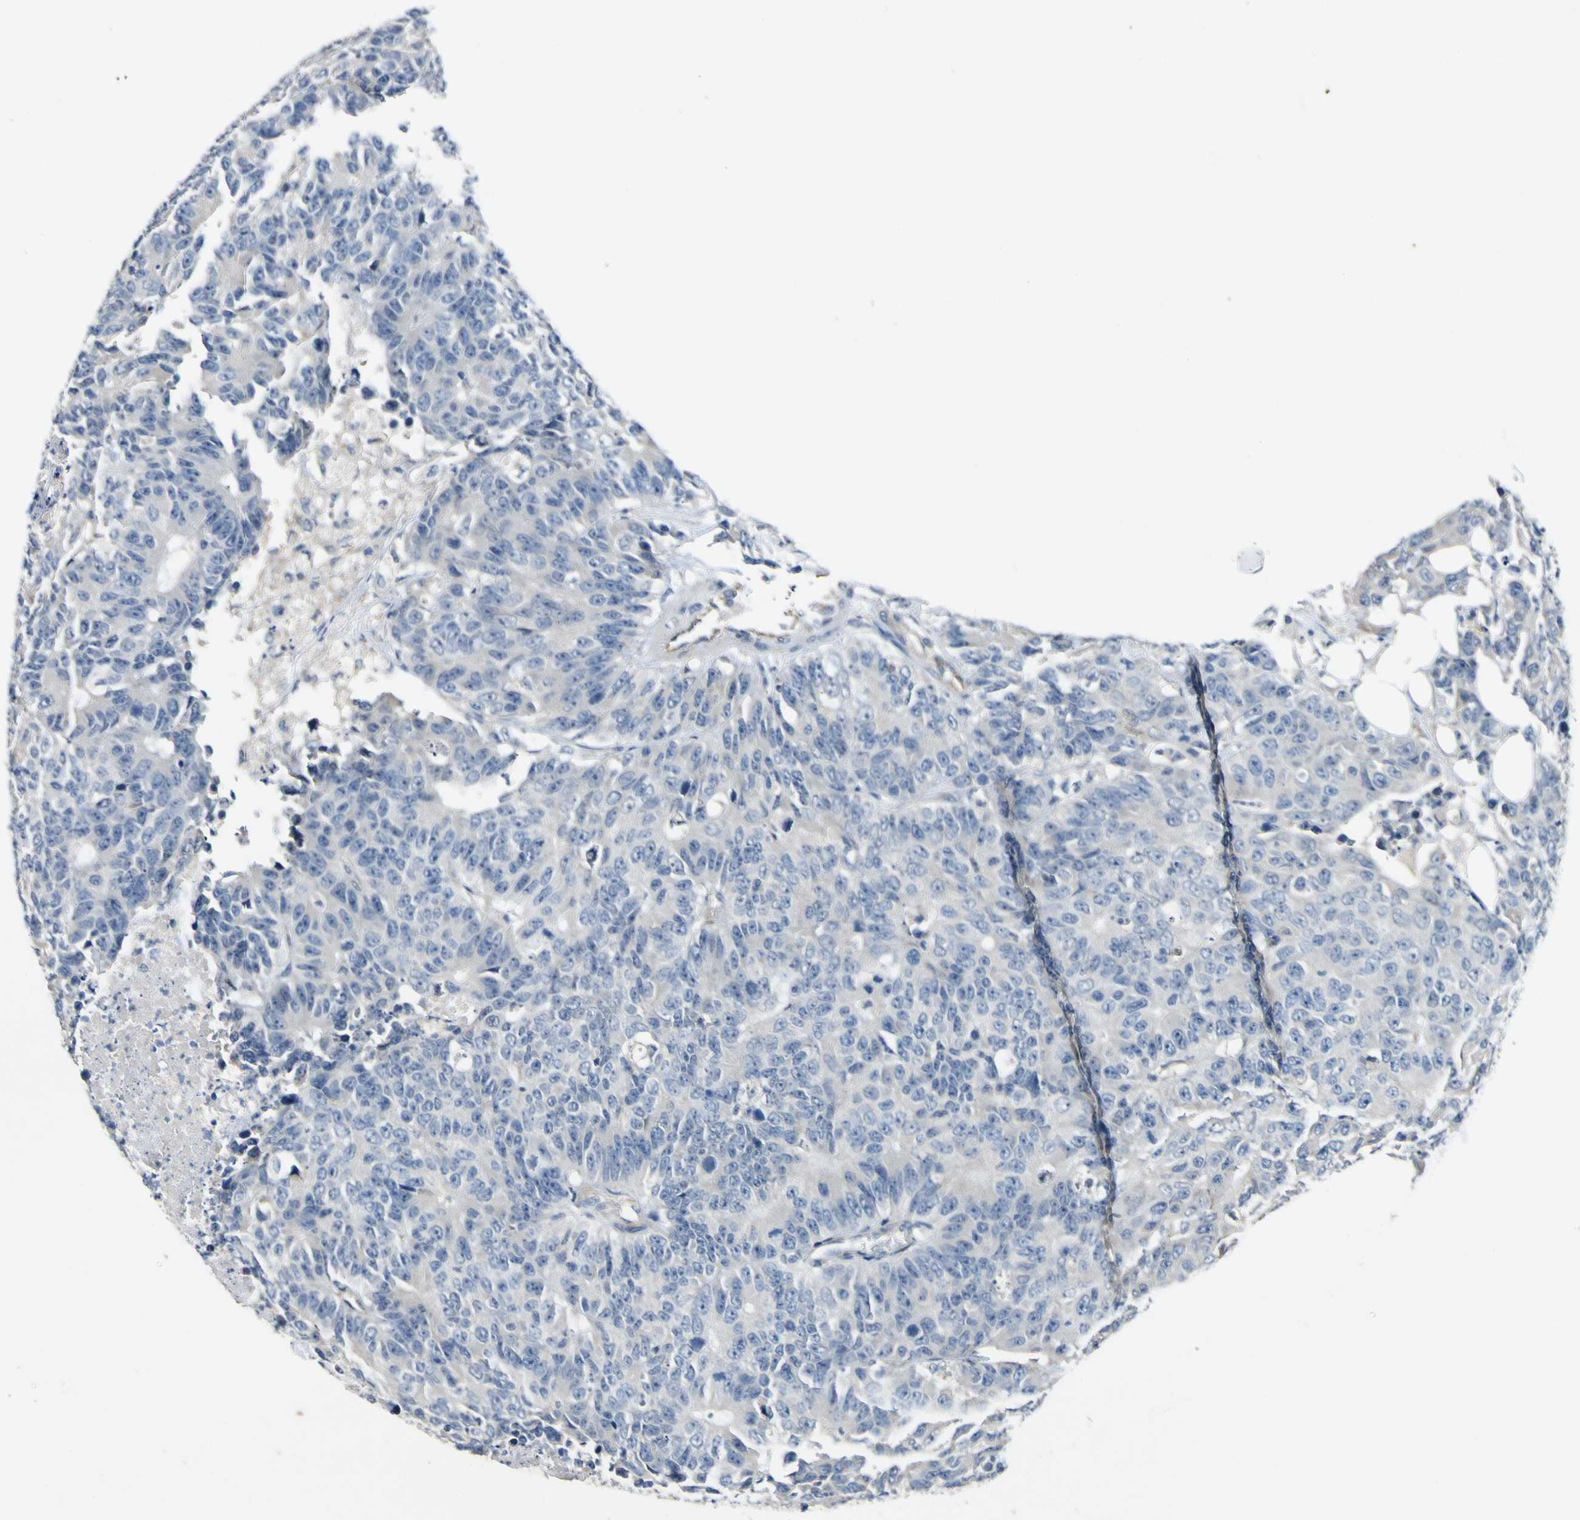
{"staining": {"intensity": "negative", "quantity": "none", "location": "none"}, "tissue": "colorectal cancer", "cell_type": "Tumor cells", "image_type": "cancer", "snomed": [{"axis": "morphology", "description": "Adenocarcinoma, NOS"}, {"axis": "topography", "description": "Colon"}], "caption": "This is an immunohistochemistry image of human colorectal cancer (adenocarcinoma). There is no positivity in tumor cells.", "gene": "LDLR", "patient": {"sex": "female", "age": 86}}